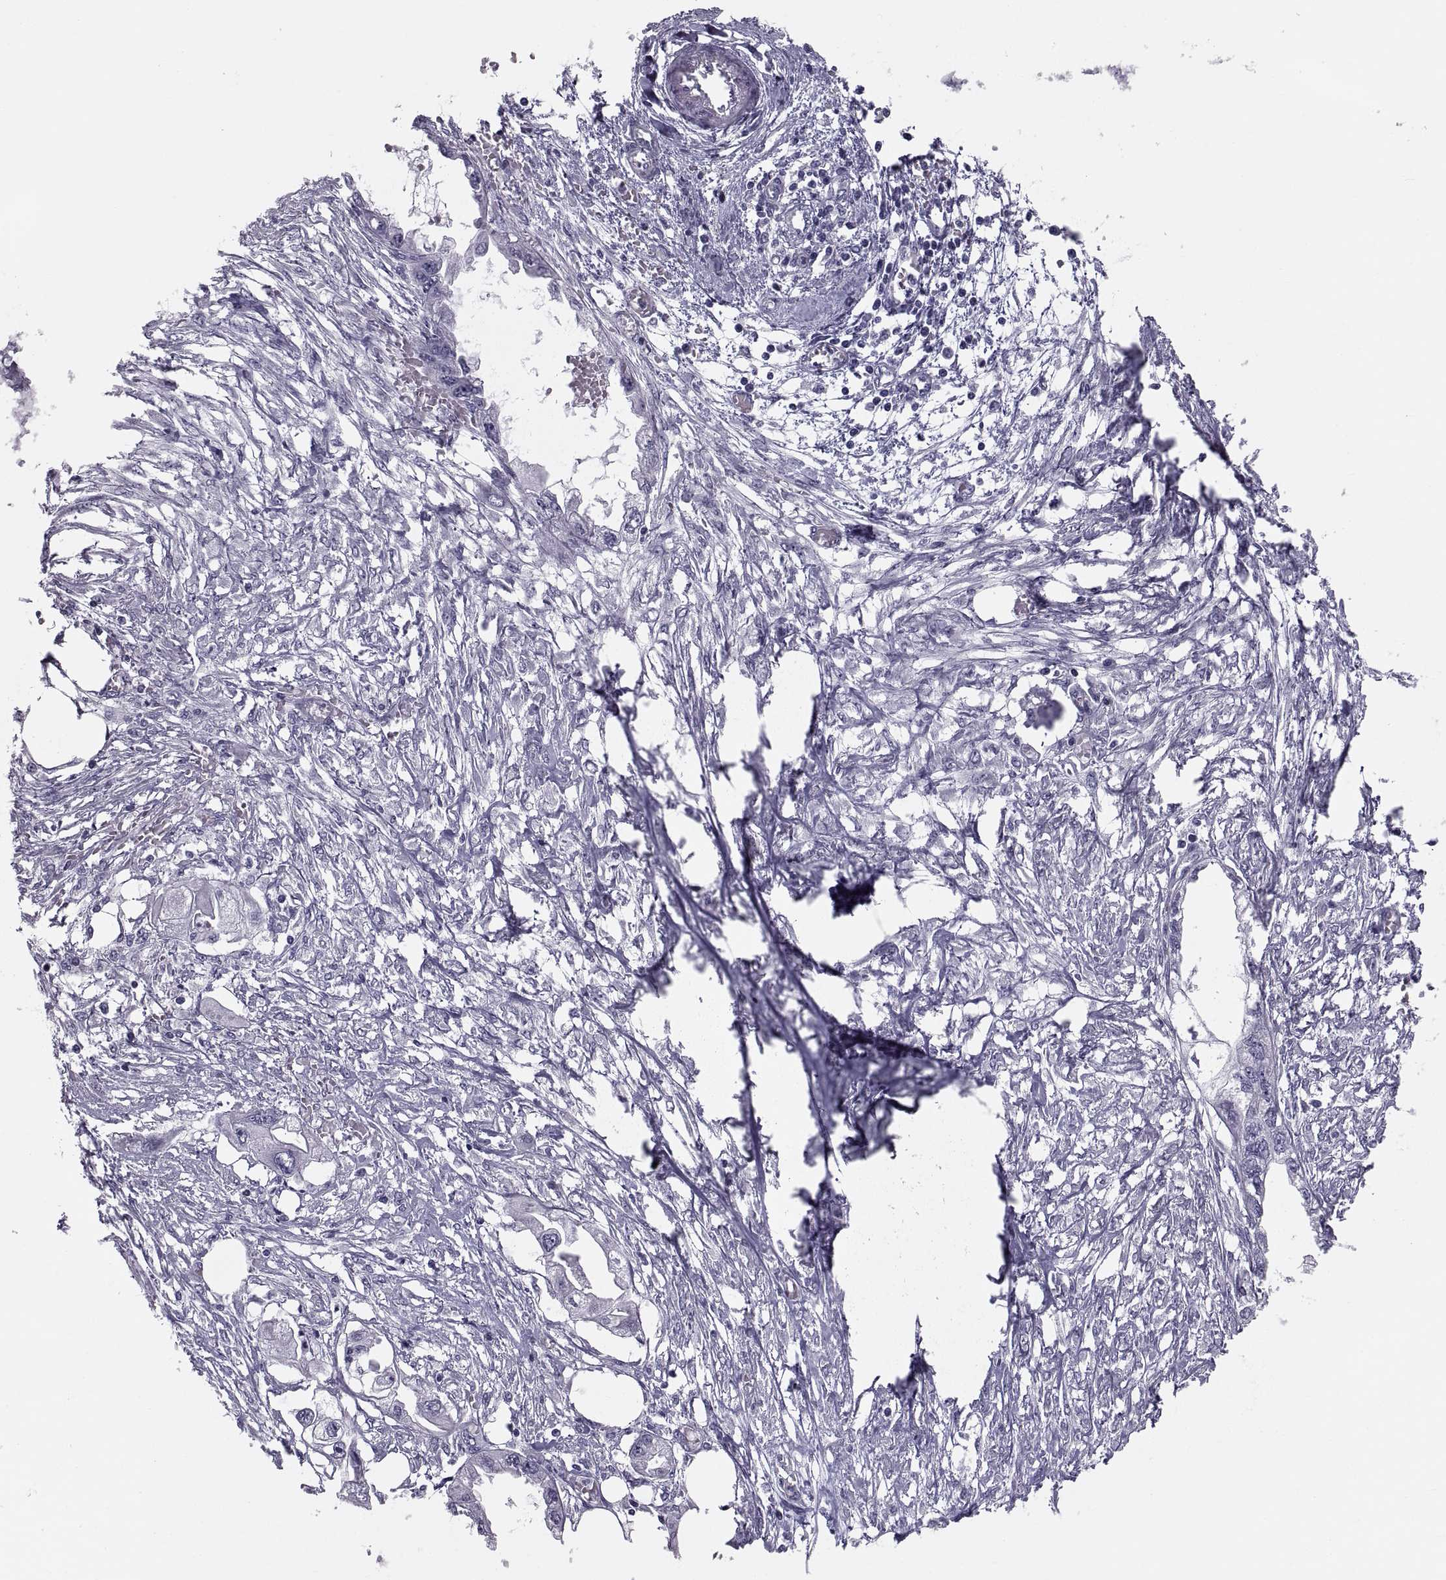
{"staining": {"intensity": "negative", "quantity": "none", "location": "none"}, "tissue": "endometrial cancer", "cell_type": "Tumor cells", "image_type": "cancer", "snomed": [{"axis": "morphology", "description": "Adenocarcinoma, NOS"}, {"axis": "morphology", "description": "Adenocarcinoma, metastatic, NOS"}, {"axis": "topography", "description": "Adipose tissue"}, {"axis": "topography", "description": "Endometrium"}], "caption": "Tumor cells are negative for brown protein staining in adenocarcinoma (endometrial). (Immunohistochemistry, brightfield microscopy, high magnification).", "gene": "CRISP1", "patient": {"sex": "female", "age": 67}}